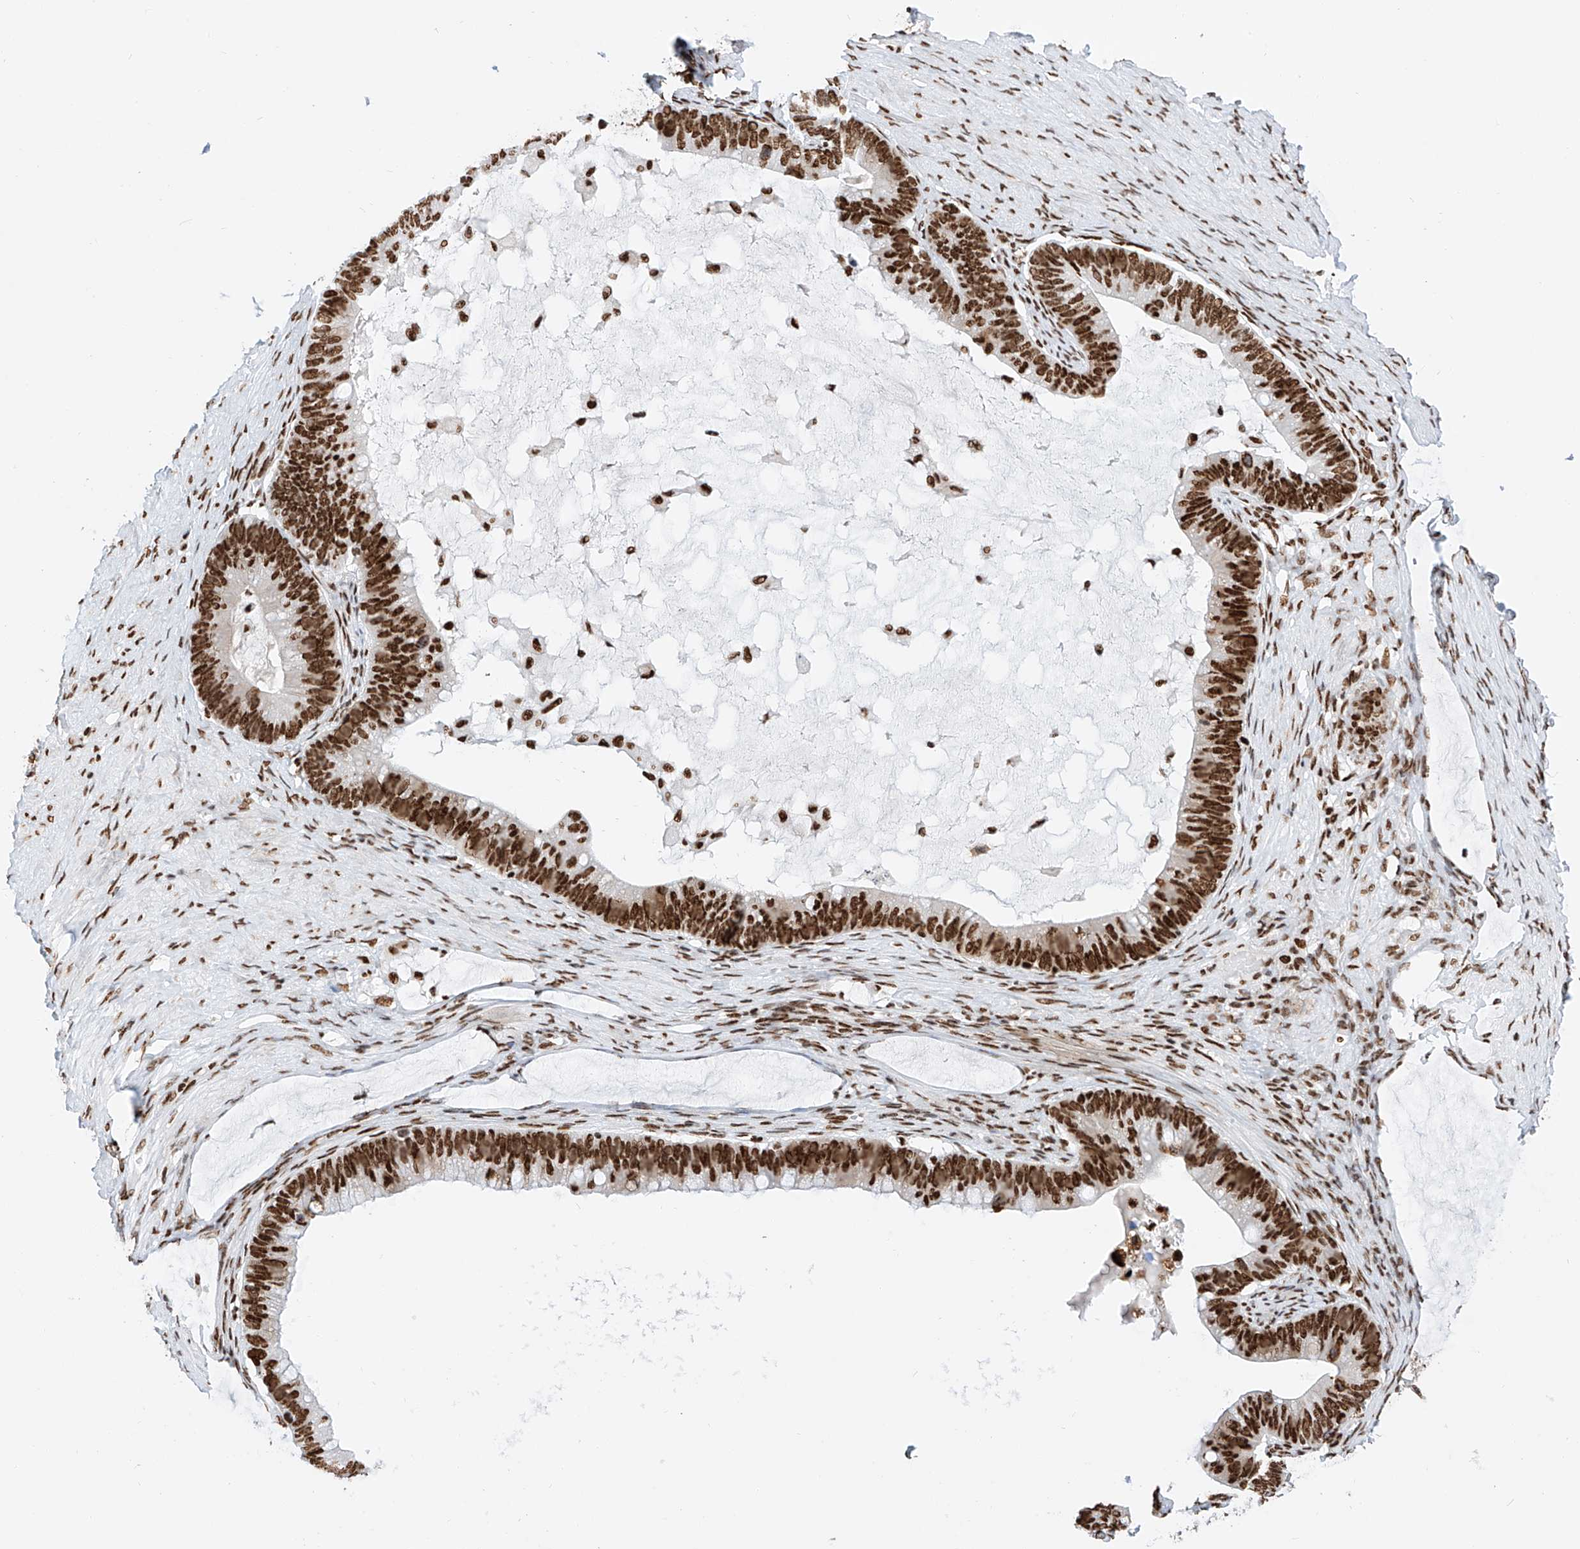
{"staining": {"intensity": "strong", "quantity": ">75%", "location": "nuclear"}, "tissue": "ovarian cancer", "cell_type": "Tumor cells", "image_type": "cancer", "snomed": [{"axis": "morphology", "description": "Cystadenocarcinoma, mucinous, NOS"}, {"axis": "topography", "description": "Ovary"}], "caption": "Ovarian cancer (mucinous cystadenocarcinoma) tissue shows strong nuclear positivity in about >75% of tumor cells", "gene": "SRSF6", "patient": {"sex": "female", "age": 61}}